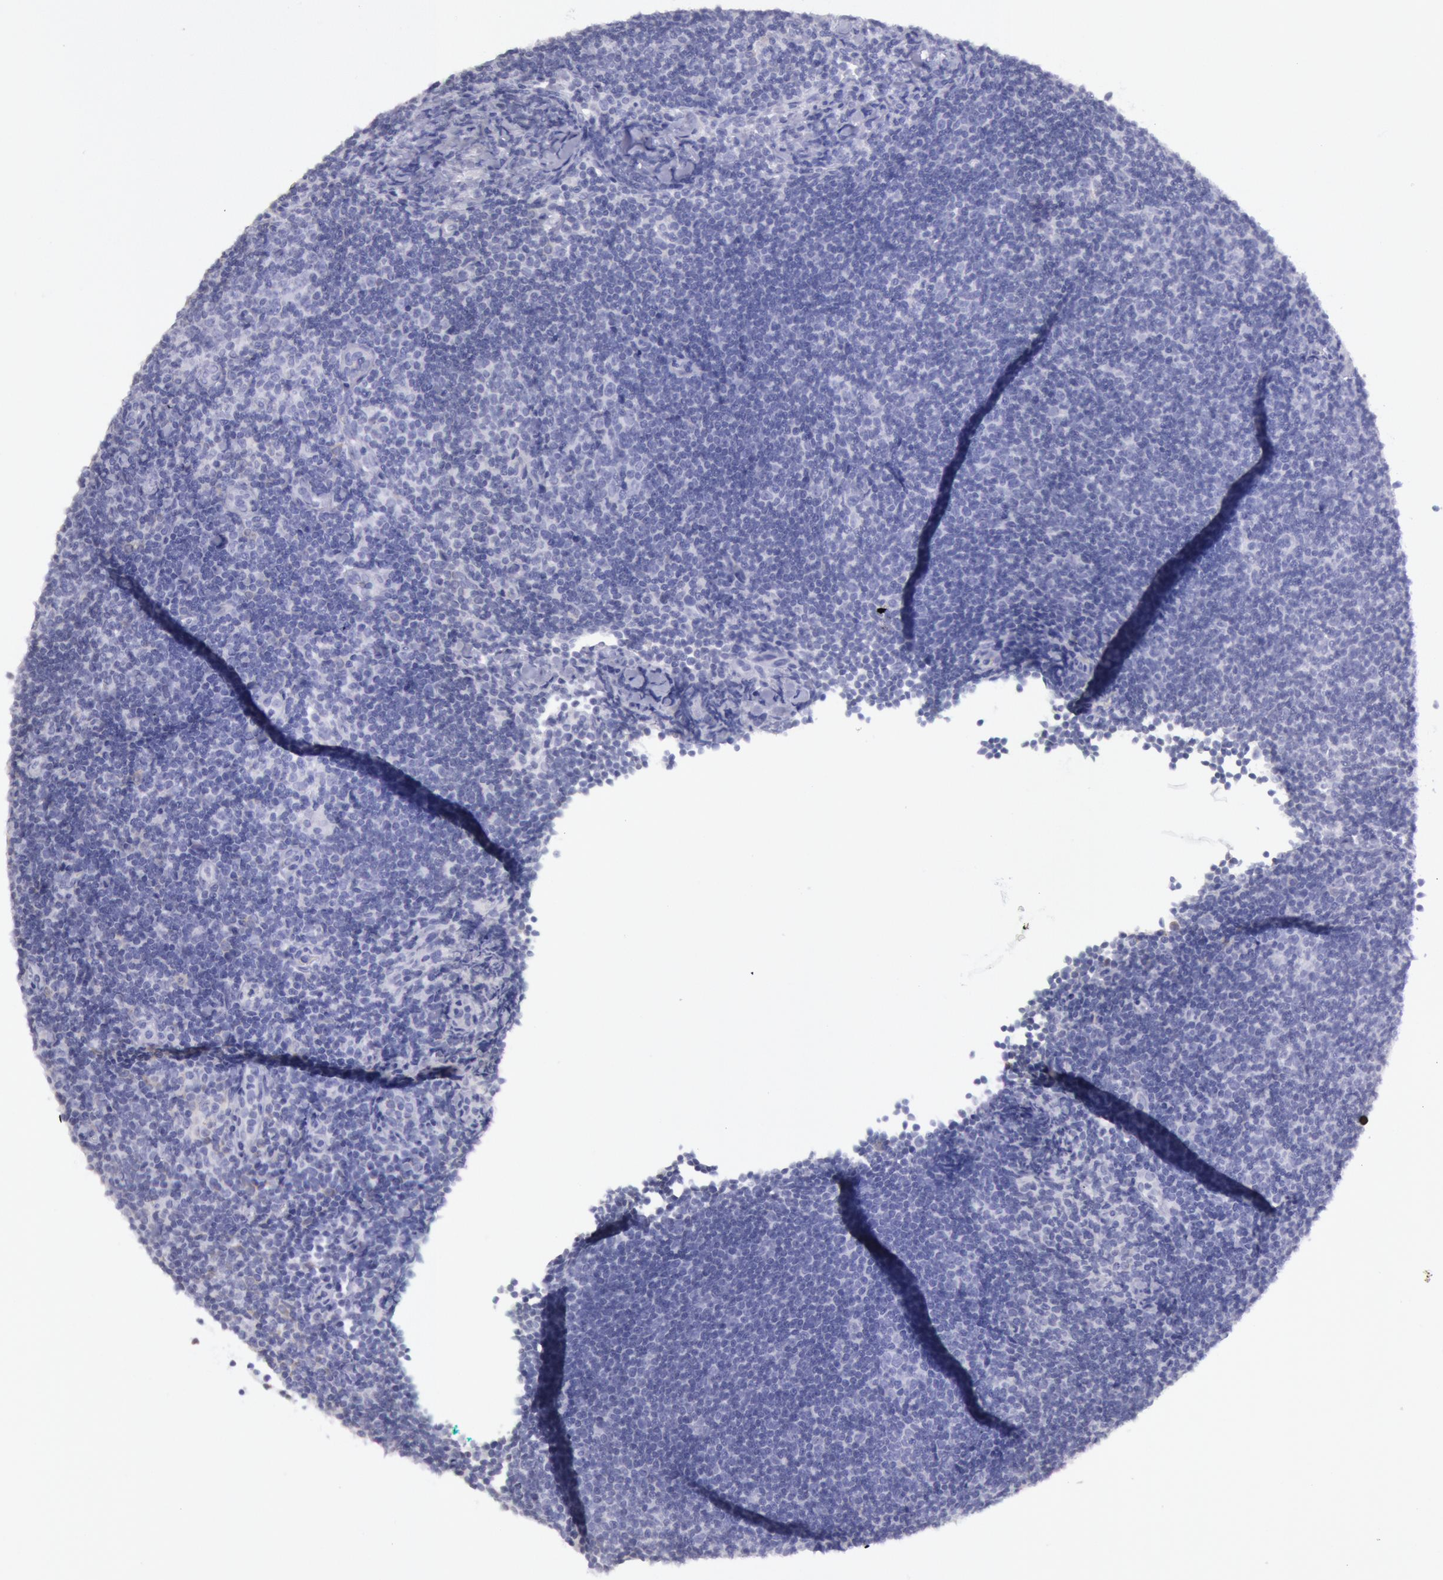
{"staining": {"intensity": "negative", "quantity": "none", "location": "none"}, "tissue": "lymphoma", "cell_type": "Tumor cells", "image_type": "cancer", "snomed": [{"axis": "morphology", "description": "Malignant lymphoma, non-Hodgkin's type, Low grade"}, {"axis": "topography", "description": "Lymph node"}], "caption": "Tumor cells show no significant protein staining in malignant lymphoma, non-Hodgkin's type (low-grade).", "gene": "MYH7", "patient": {"sex": "male", "age": 49}}